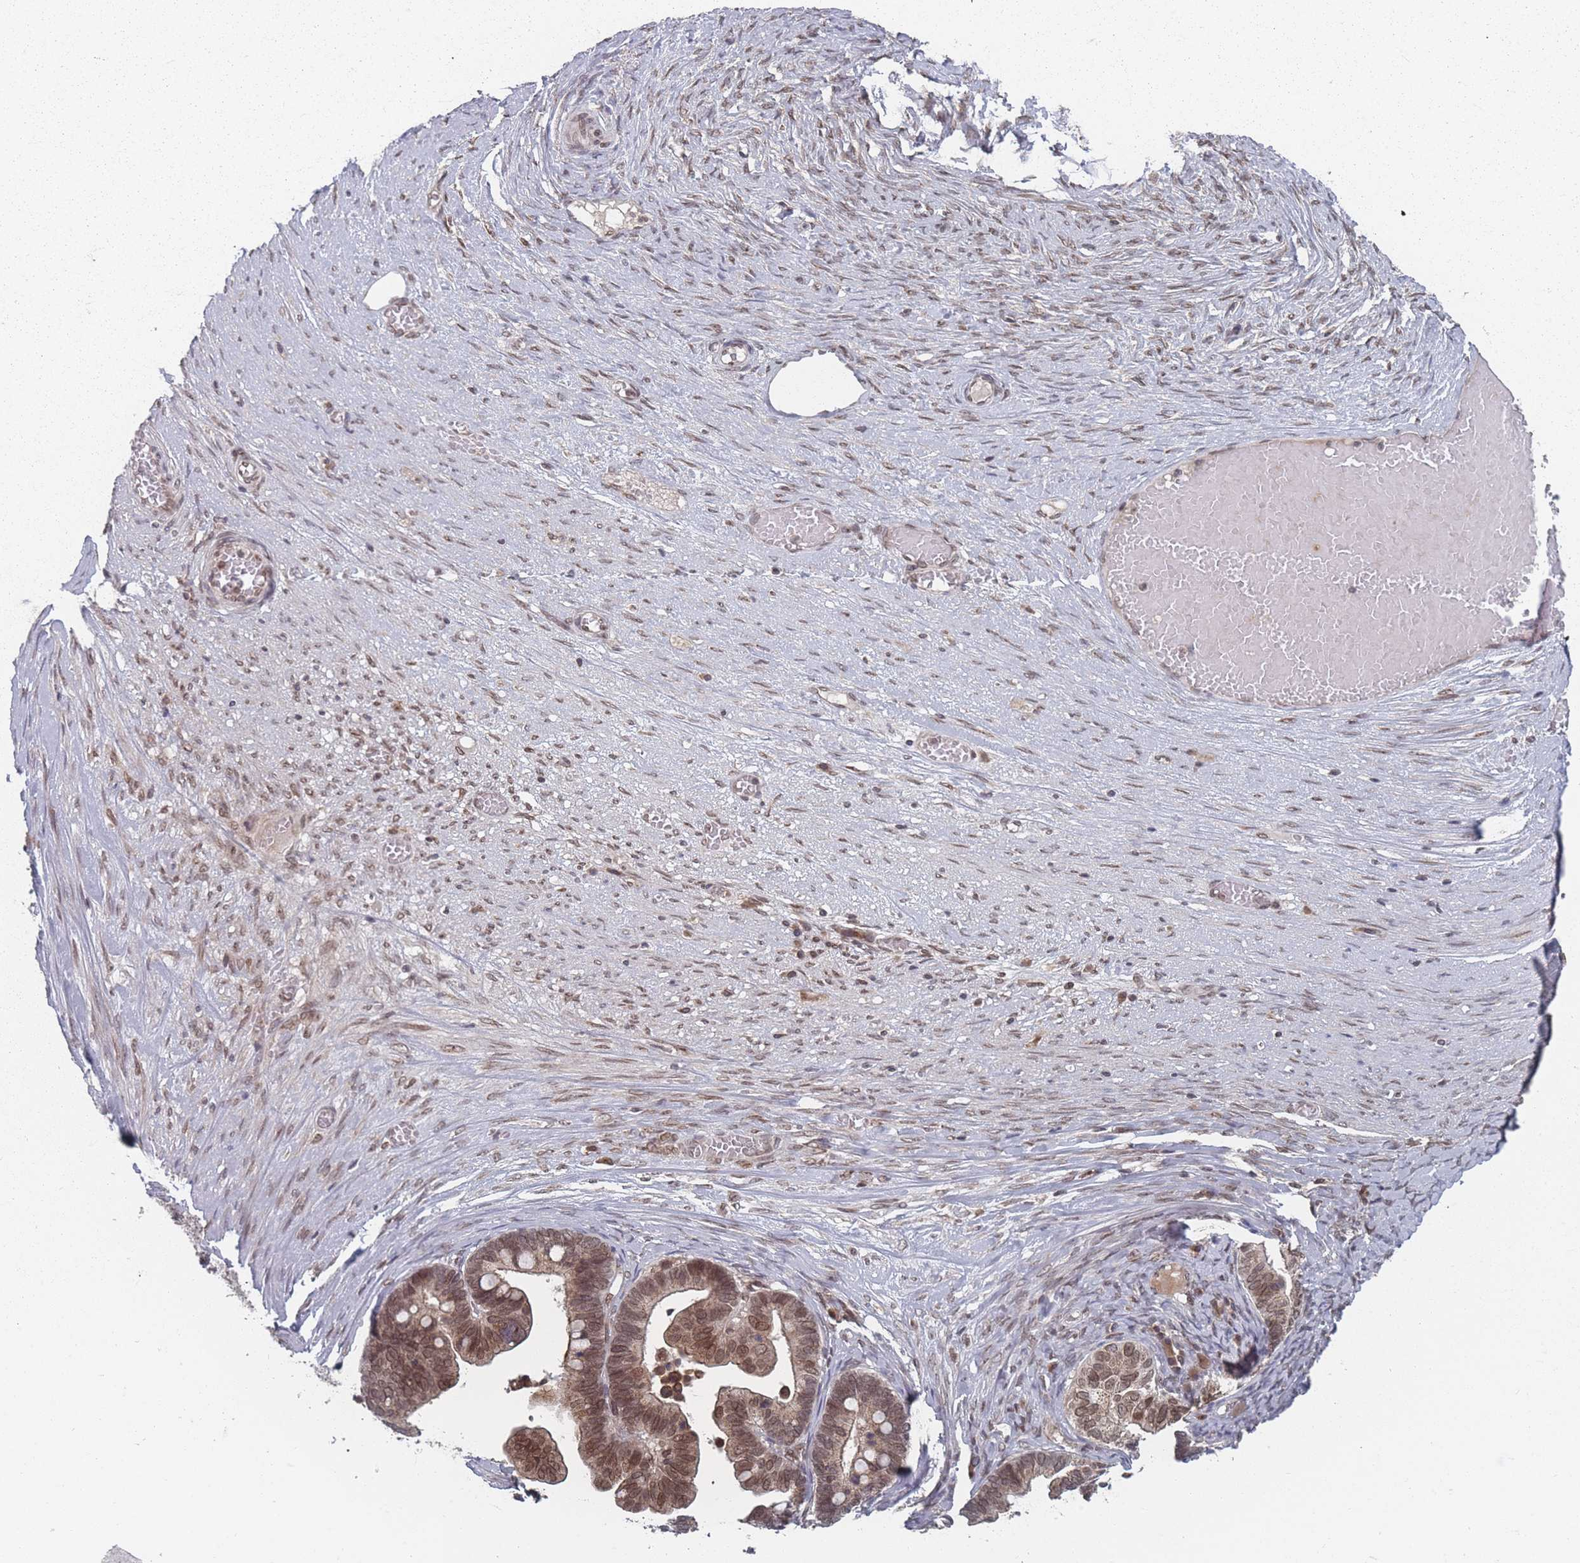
{"staining": {"intensity": "moderate", "quantity": ">75%", "location": "cytoplasmic/membranous,nuclear"}, "tissue": "ovarian cancer", "cell_type": "Tumor cells", "image_type": "cancer", "snomed": [{"axis": "morphology", "description": "Cystadenocarcinoma, serous, NOS"}, {"axis": "topography", "description": "Ovary"}], "caption": "This image displays immunohistochemistry staining of serous cystadenocarcinoma (ovarian), with medium moderate cytoplasmic/membranous and nuclear positivity in about >75% of tumor cells.", "gene": "TBC1D25", "patient": {"sex": "female", "age": 56}}